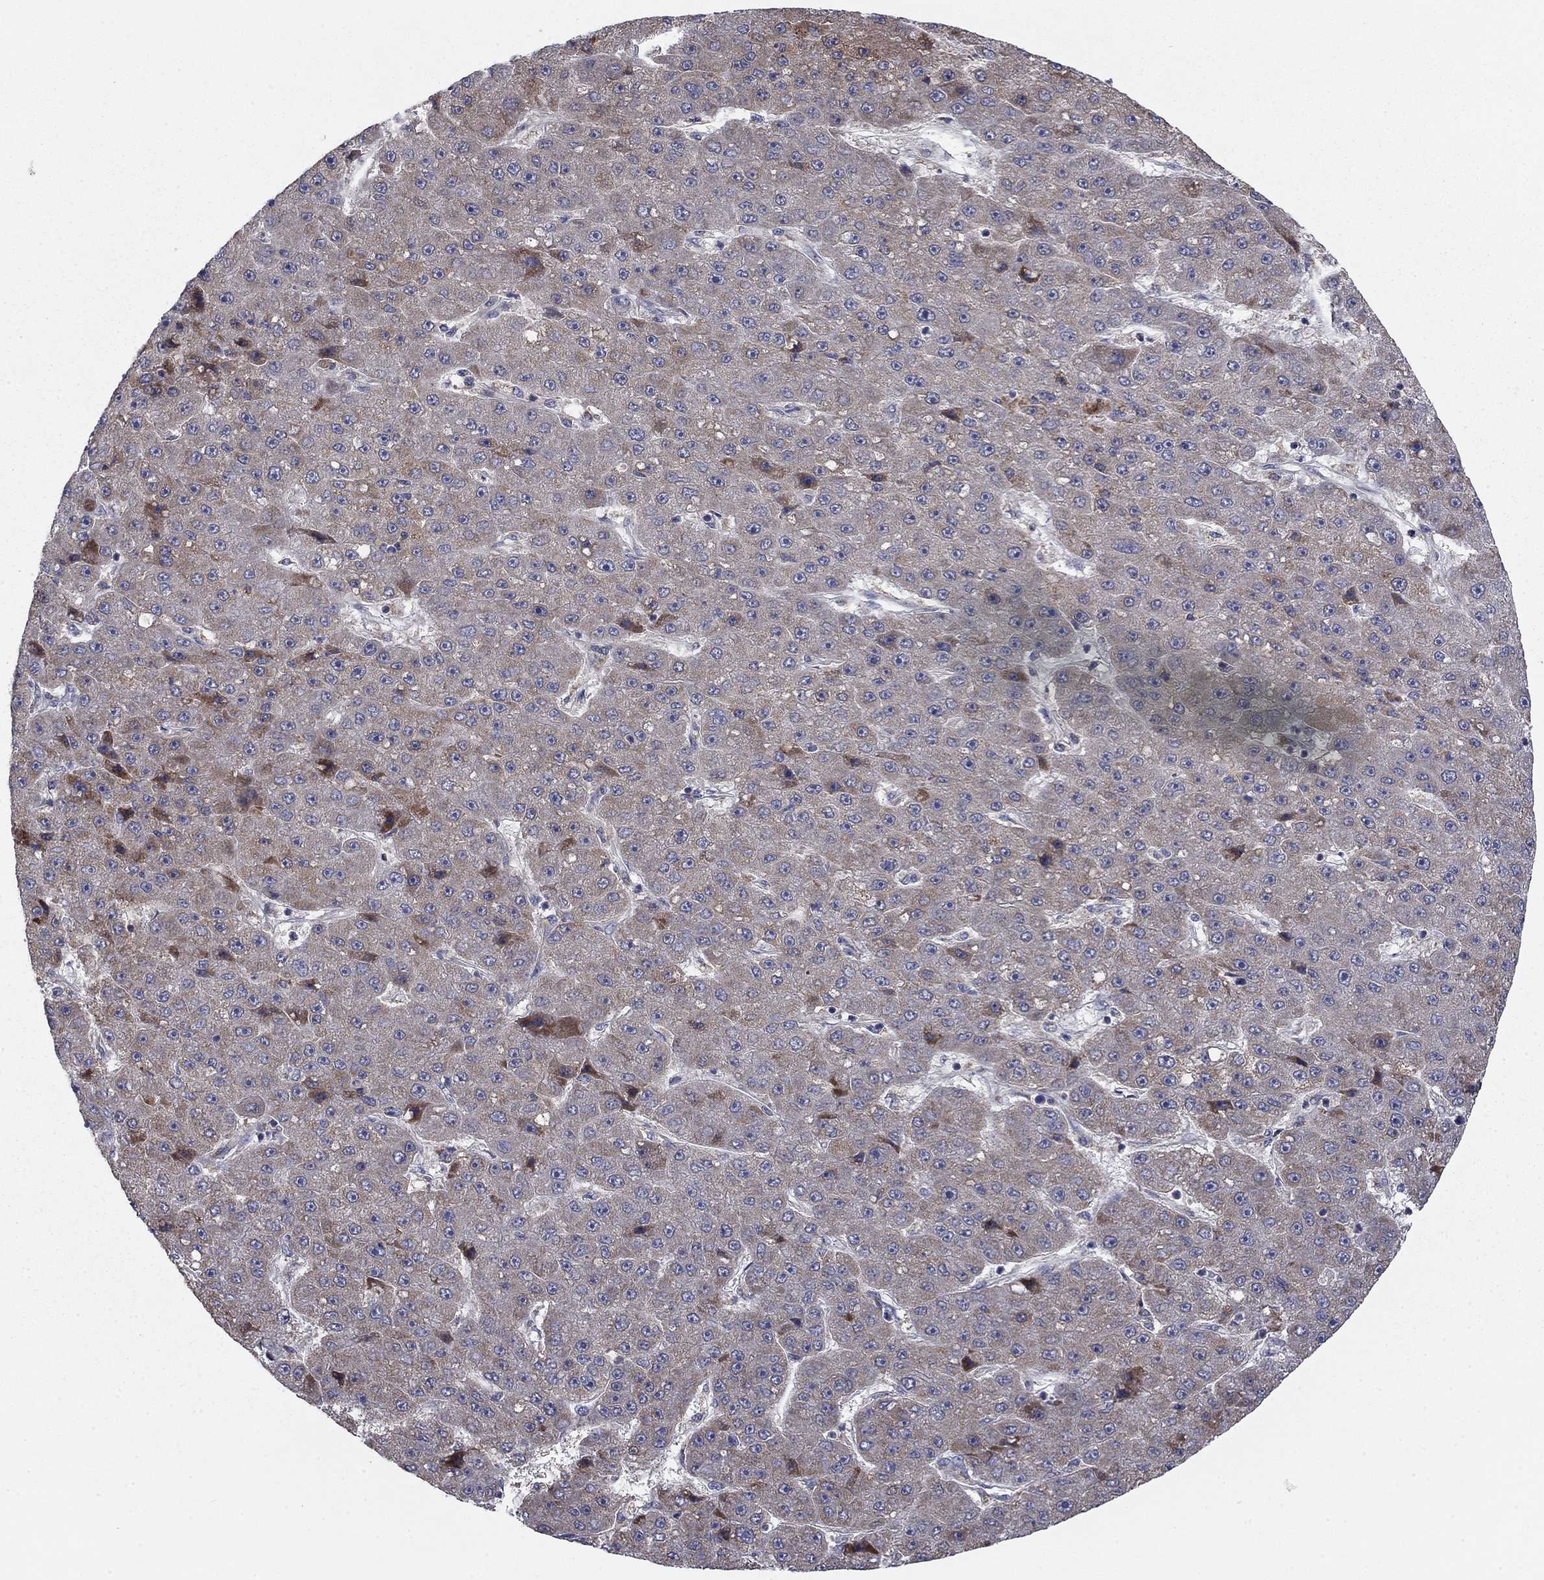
{"staining": {"intensity": "weak", "quantity": "<25%", "location": "cytoplasmic/membranous"}, "tissue": "liver cancer", "cell_type": "Tumor cells", "image_type": "cancer", "snomed": [{"axis": "morphology", "description": "Carcinoma, Hepatocellular, NOS"}, {"axis": "topography", "description": "Liver"}], "caption": "Image shows no significant protein staining in tumor cells of liver hepatocellular carcinoma.", "gene": "MMAA", "patient": {"sex": "male", "age": 67}}